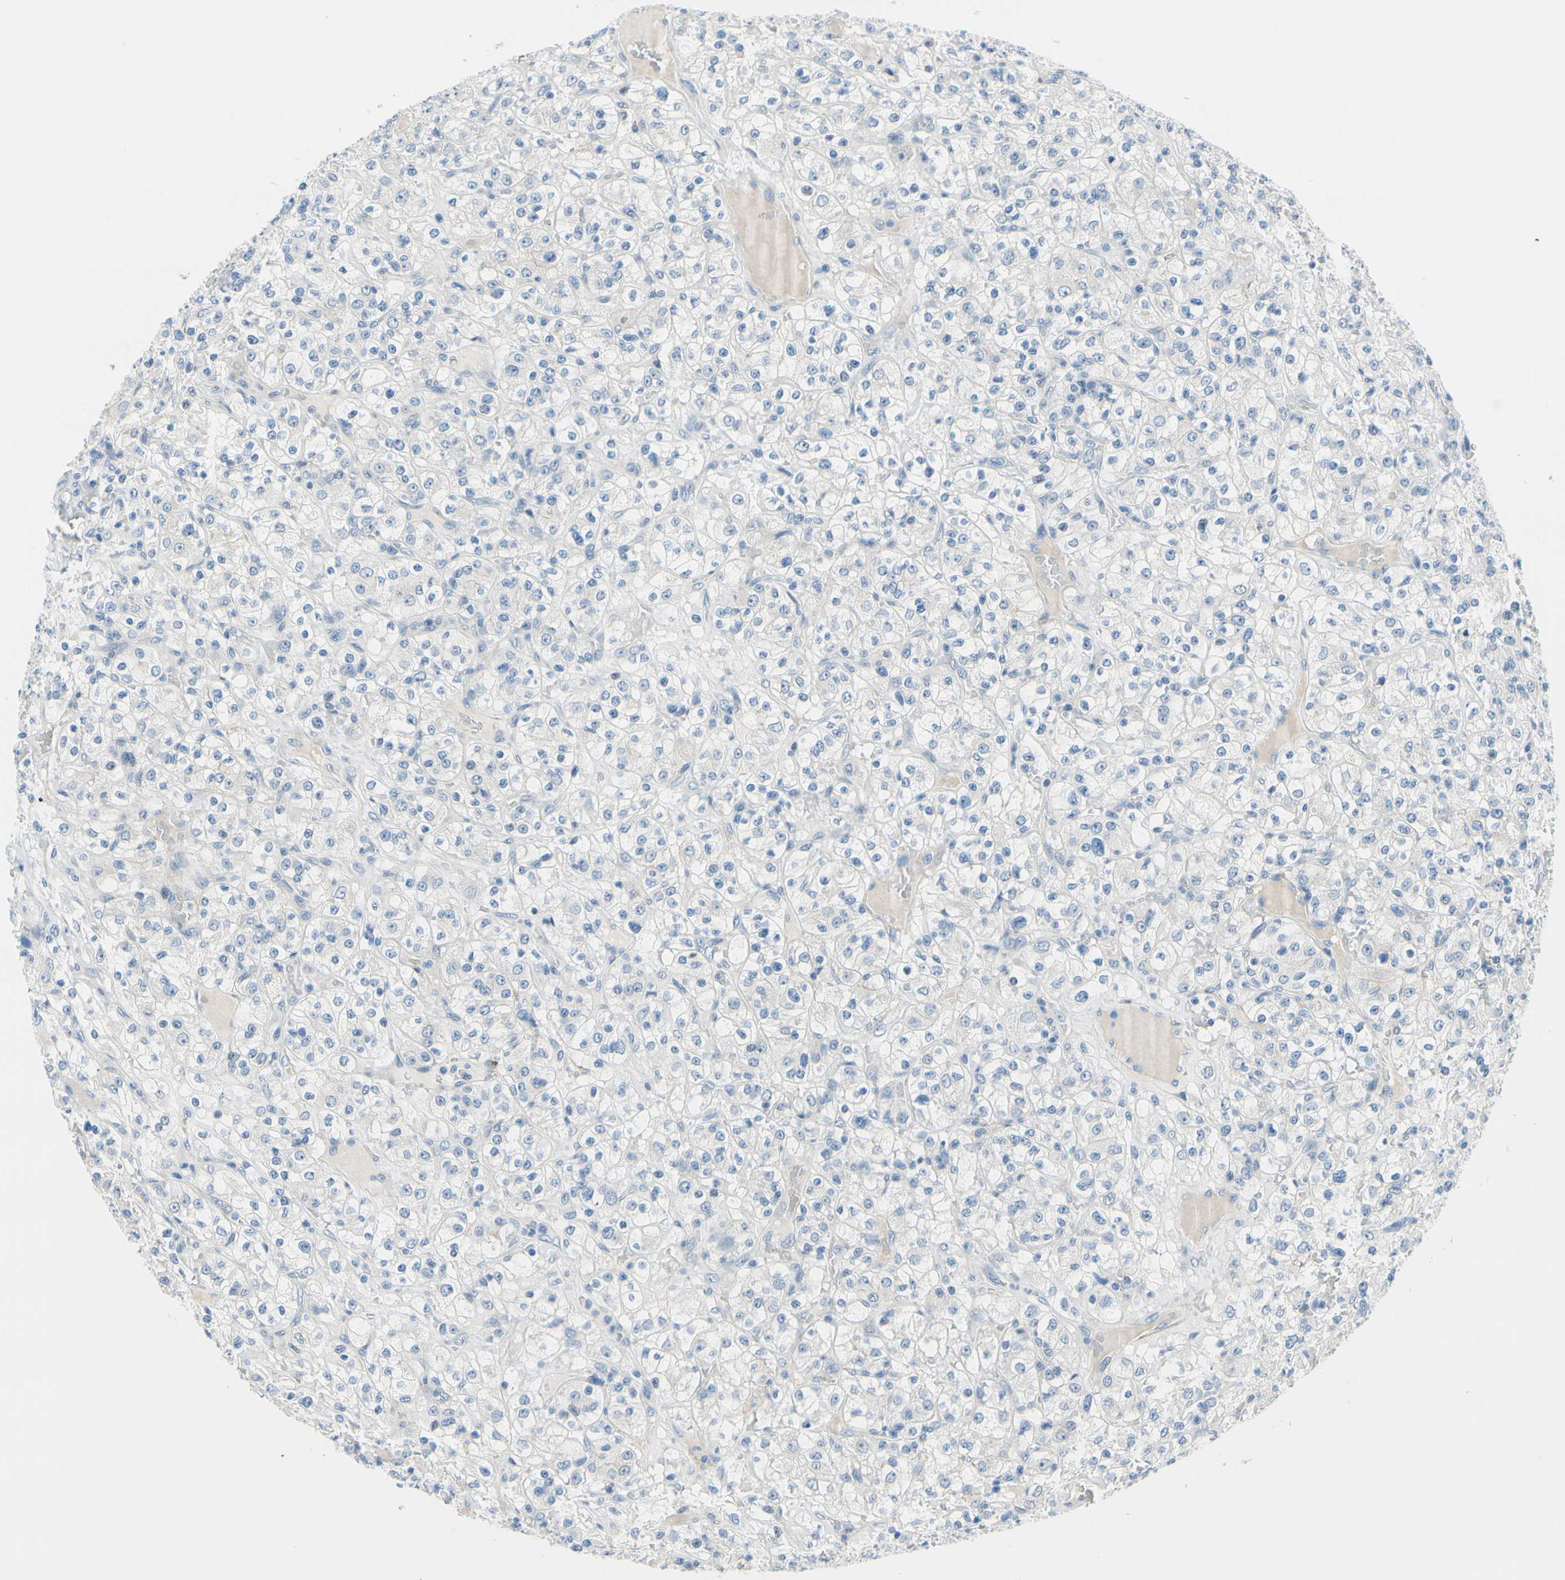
{"staining": {"intensity": "negative", "quantity": "none", "location": "none"}, "tissue": "renal cancer", "cell_type": "Tumor cells", "image_type": "cancer", "snomed": [{"axis": "morphology", "description": "Normal tissue, NOS"}, {"axis": "morphology", "description": "Adenocarcinoma, NOS"}, {"axis": "topography", "description": "Kidney"}], "caption": "IHC of human renal adenocarcinoma demonstrates no positivity in tumor cells.", "gene": "FCER2", "patient": {"sex": "female", "age": 72}}